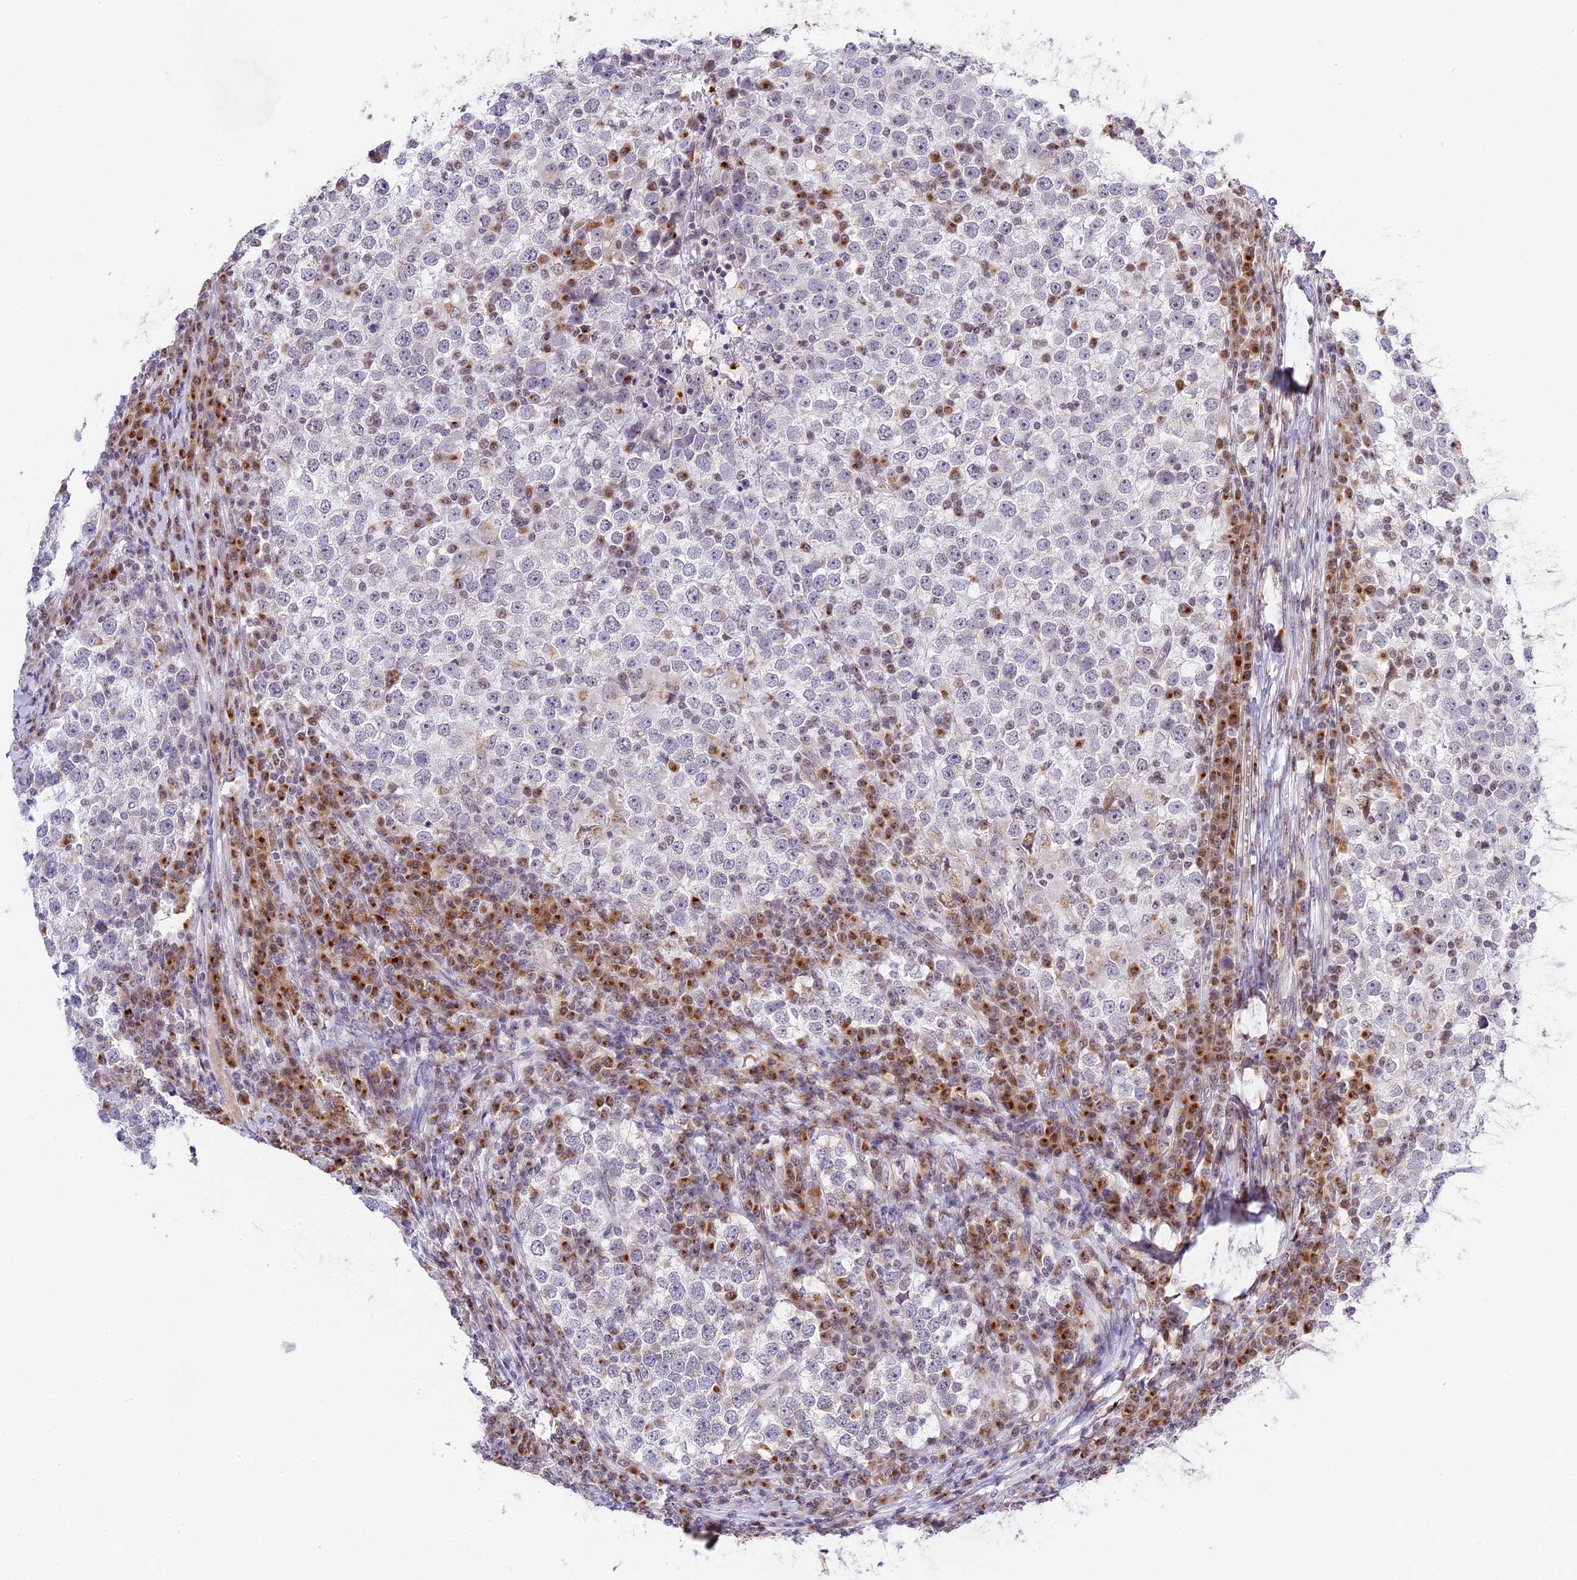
{"staining": {"intensity": "negative", "quantity": "none", "location": "none"}, "tissue": "testis cancer", "cell_type": "Tumor cells", "image_type": "cancer", "snomed": [{"axis": "morphology", "description": "Seminoma, NOS"}, {"axis": "topography", "description": "Testis"}], "caption": "There is no significant positivity in tumor cells of testis cancer. The staining was performed using DAB (3,3'-diaminobenzidine) to visualize the protein expression in brown, while the nuclei were stained in blue with hematoxylin (Magnification: 20x).", "gene": "HEATR5B", "patient": {"sex": "male", "age": 65}}